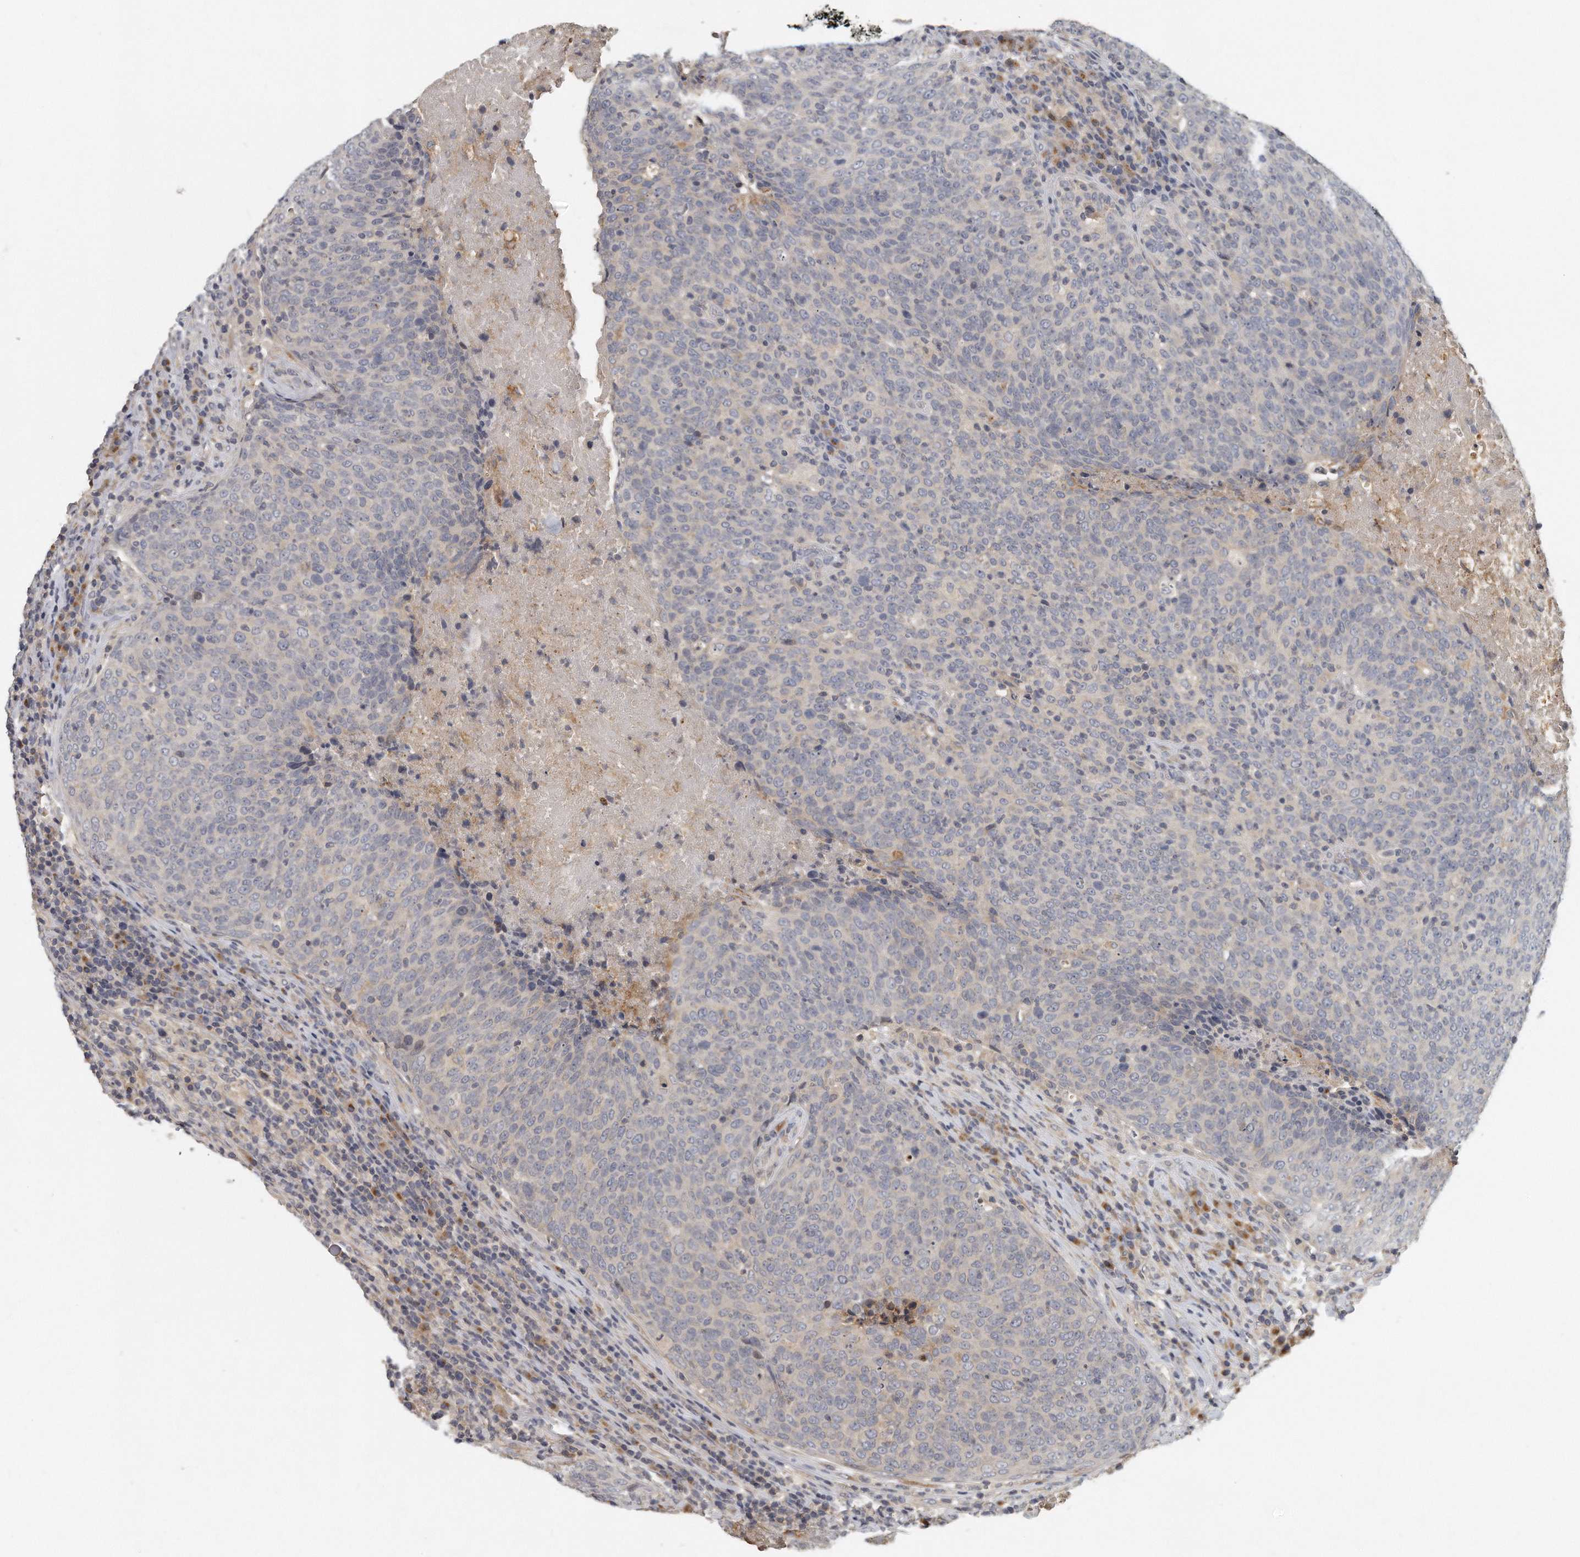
{"staining": {"intensity": "negative", "quantity": "none", "location": "none"}, "tissue": "head and neck cancer", "cell_type": "Tumor cells", "image_type": "cancer", "snomed": [{"axis": "morphology", "description": "Squamous cell carcinoma, NOS"}, {"axis": "morphology", "description": "Squamous cell carcinoma, metastatic, NOS"}, {"axis": "topography", "description": "Lymph node"}, {"axis": "topography", "description": "Head-Neck"}], "caption": "Immunohistochemistry (IHC) image of neoplastic tissue: human head and neck cancer stained with DAB demonstrates no significant protein positivity in tumor cells.", "gene": "TRAPPC14", "patient": {"sex": "male", "age": 62}}